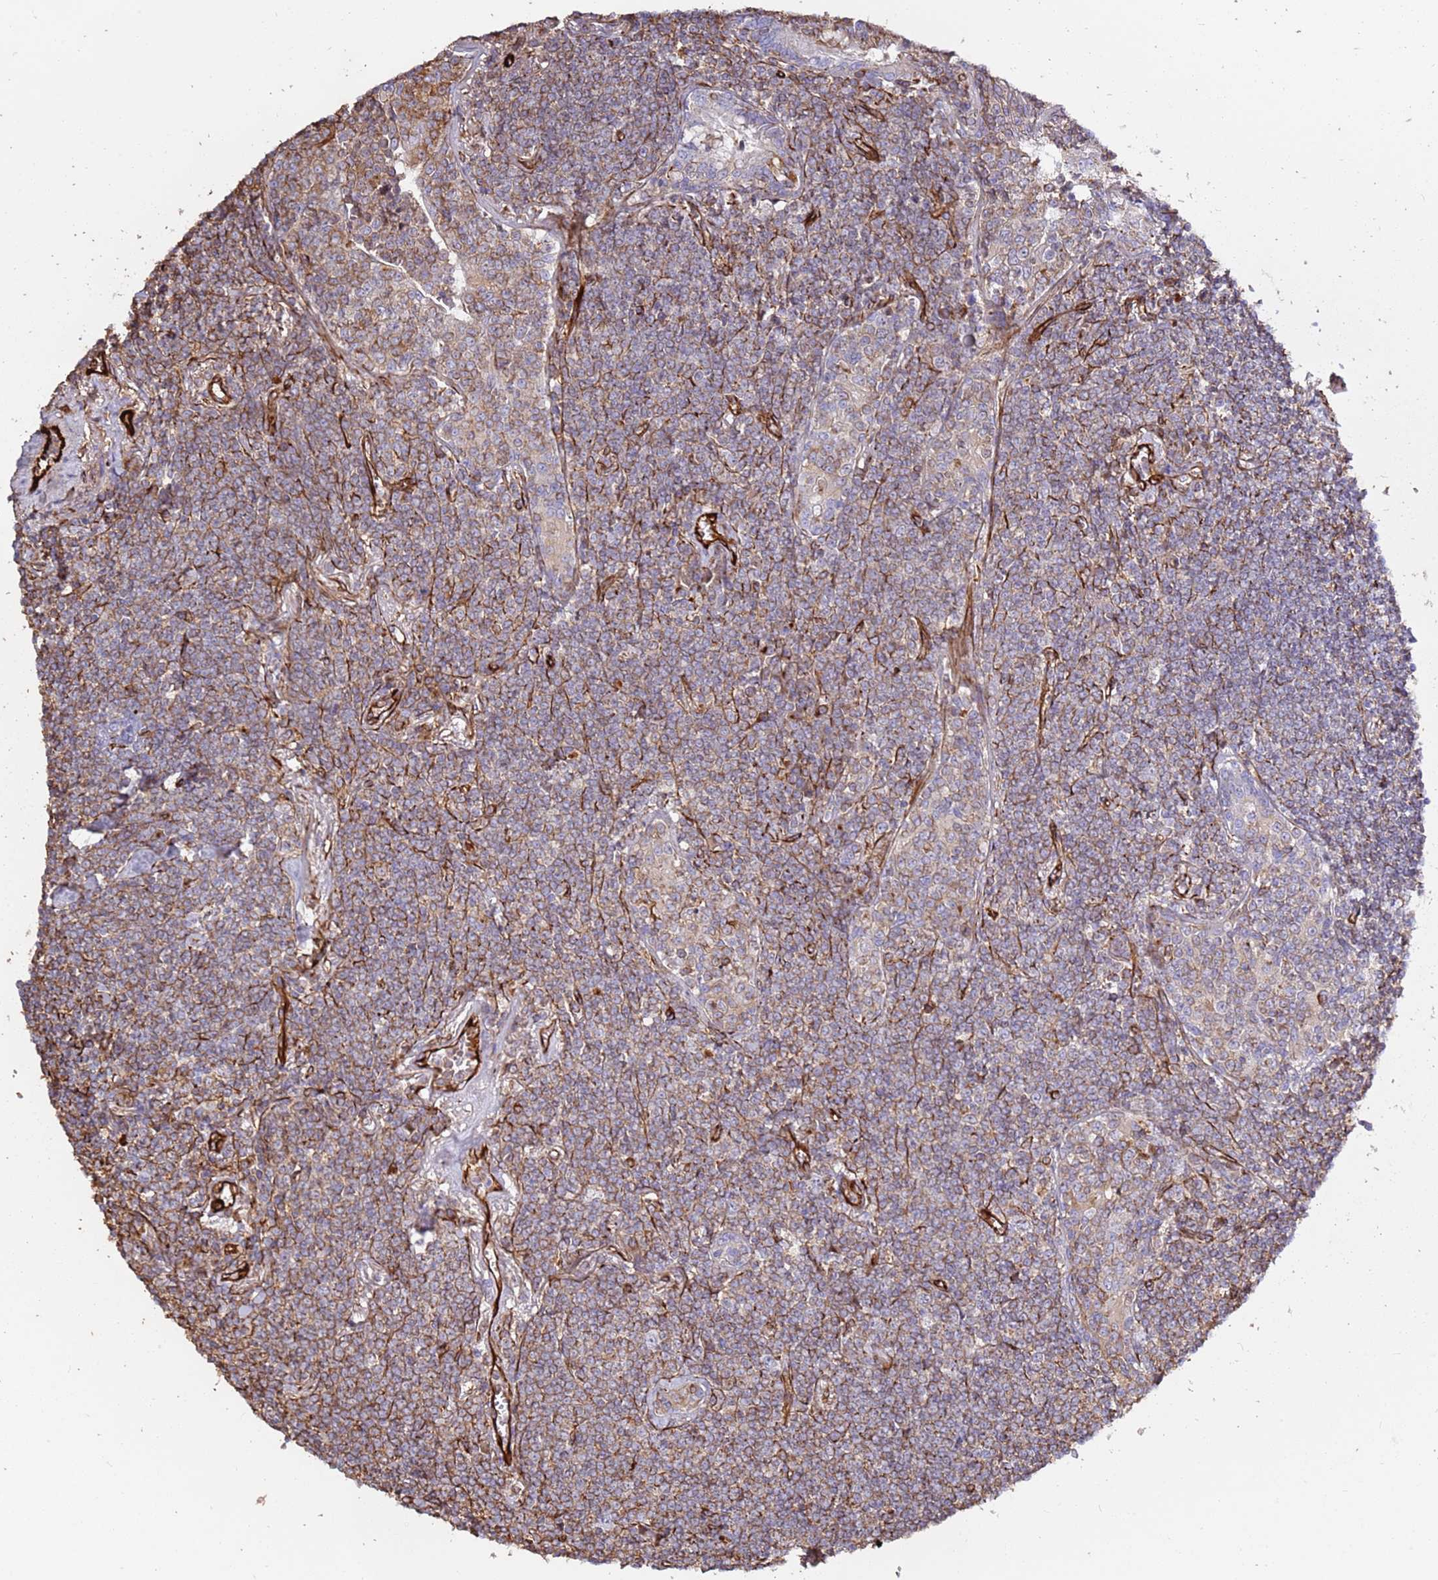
{"staining": {"intensity": "negative", "quantity": "none", "location": "none"}, "tissue": "lymphoma", "cell_type": "Tumor cells", "image_type": "cancer", "snomed": [{"axis": "morphology", "description": "Malignant lymphoma, non-Hodgkin's type, Low grade"}, {"axis": "topography", "description": "Lung"}], "caption": "An image of human lymphoma is negative for staining in tumor cells.", "gene": "MRGPRE", "patient": {"sex": "female", "age": 71}}